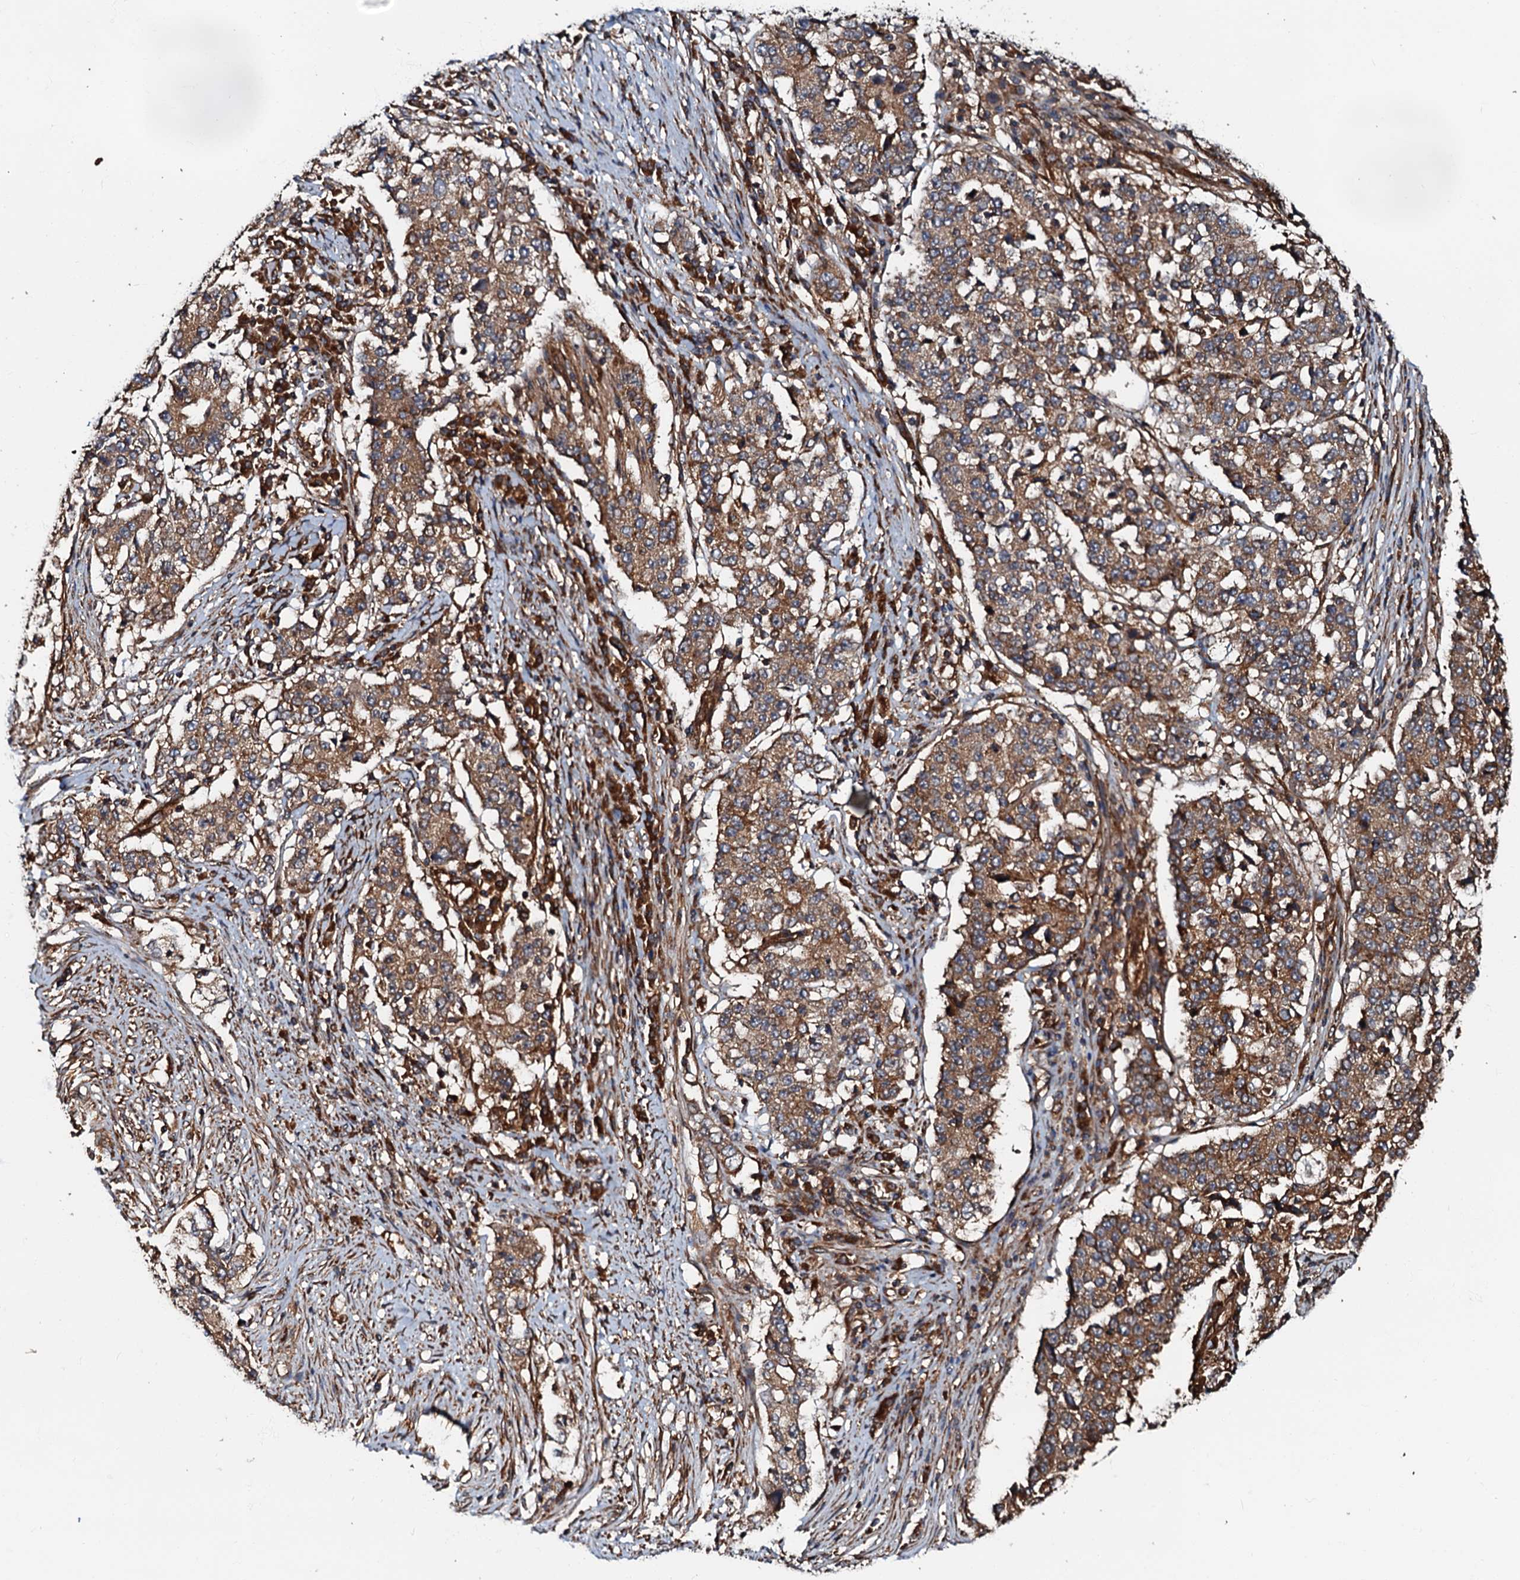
{"staining": {"intensity": "moderate", "quantity": ">75%", "location": "cytoplasmic/membranous"}, "tissue": "stomach cancer", "cell_type": "Tumor cells", "image_type": "cancer", "snomed": [{"axis": "morphology", "description": "Adenocarcinoma, NOS"}, {"axis": "topography", "description": "Stomach"}], "caption": "Immunohistochemical staining of human stomach adenocarcinoma shows medium levels of moderate cytoplasmic/membranous positivity in about >75% of tumor cells.", "gene": "BLOC1S6", "patient": {"sex": "male", "age": 59}}